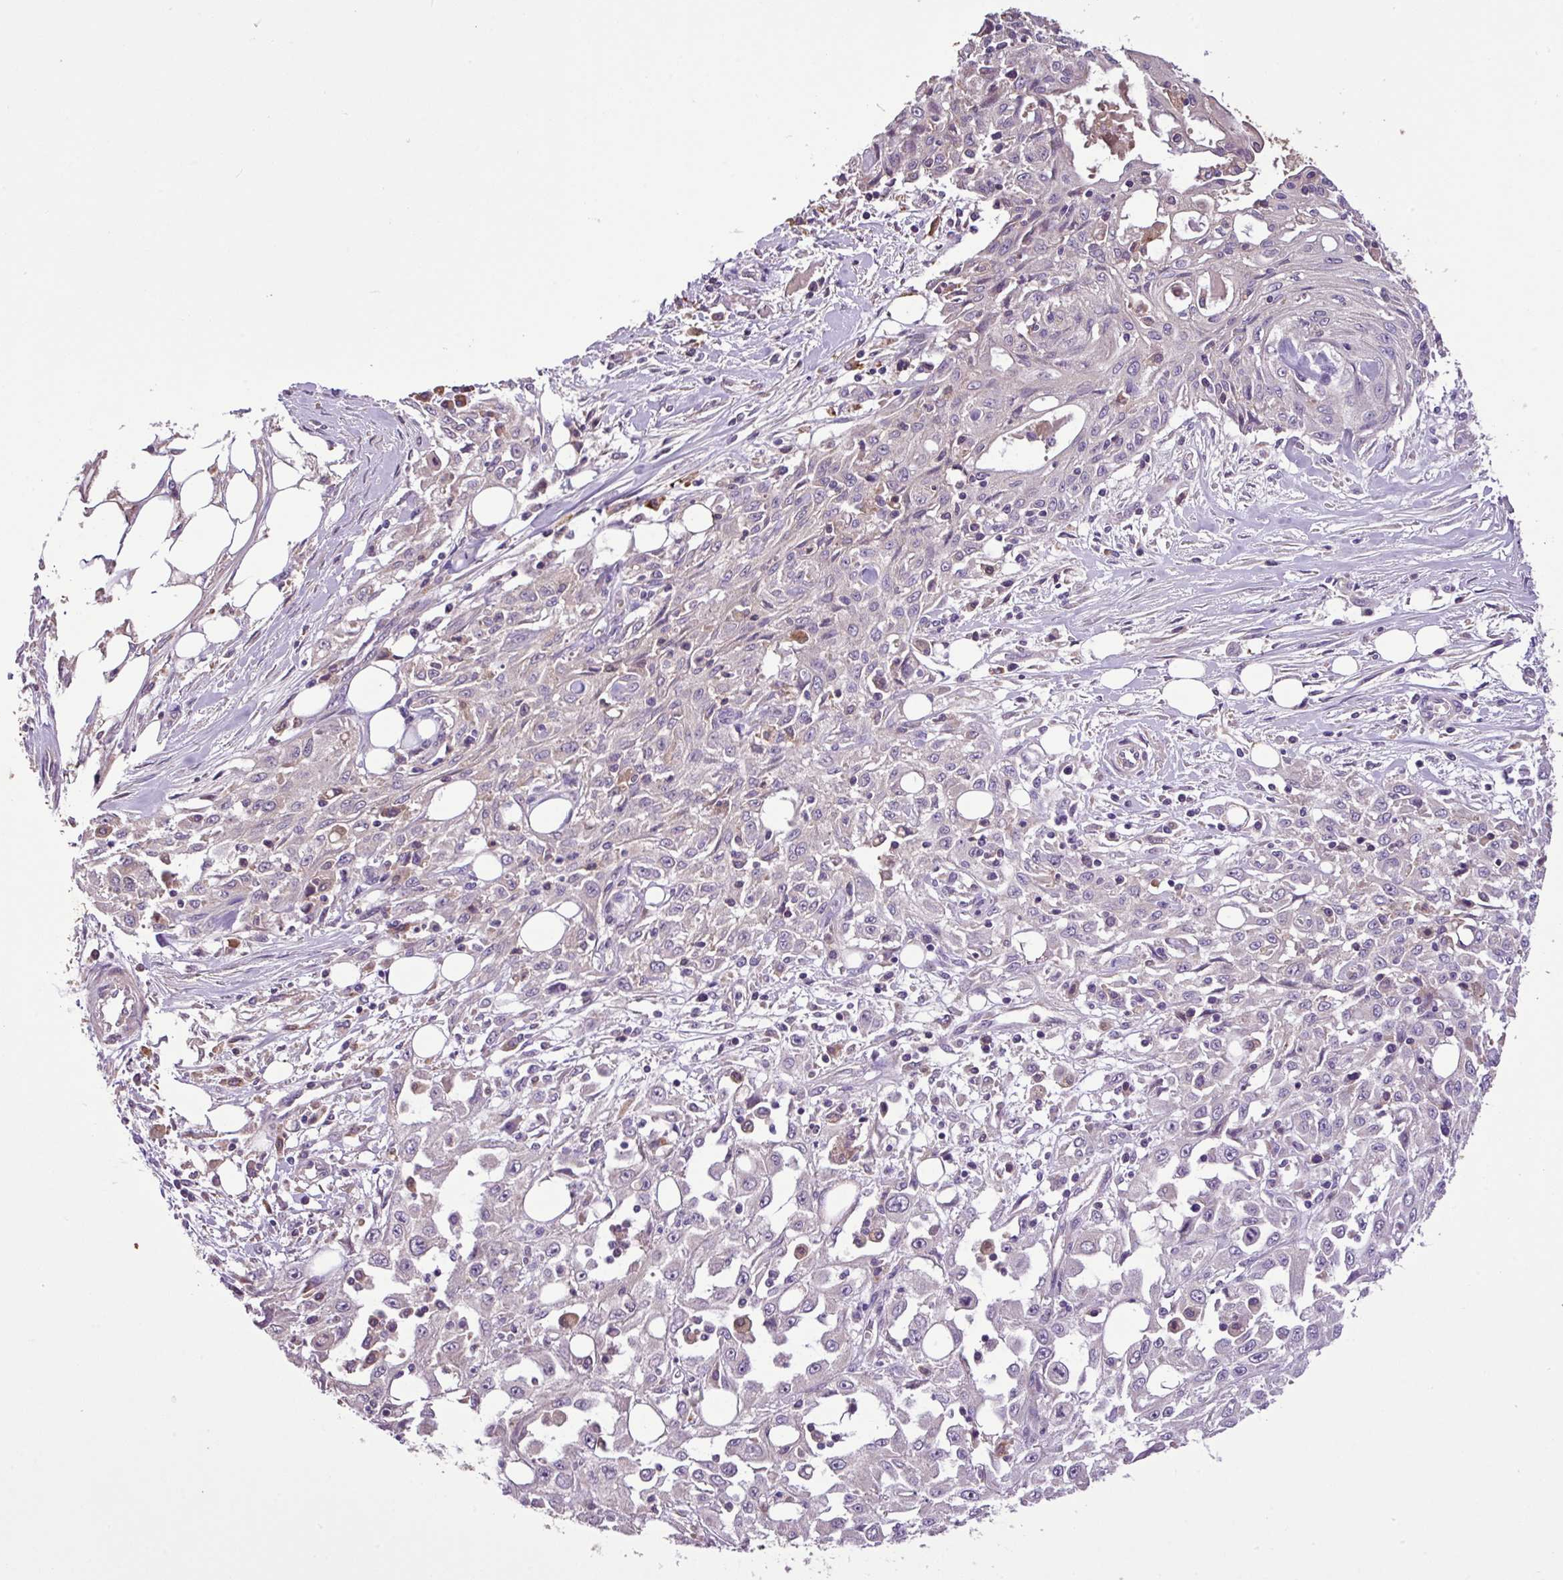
{"staining": {"intensity": "negative", "quantity": "none", "location": "none"}, "tissue": "skin cancer", "cell_type": "Tumor cells", "image_type": "cancer", "snomed": [{"axis": "morphology", "description": "Squamous cell carcinoma, NOS"}, {"axis": "morphology", "description": "Squamous cell carcinoma, metastatic, NOS"}, {"axis": "topography", "description": "Skin"}, {"axis": "topography", "description": "Lymph node"}], "caption": "The immunohistochemistry image has no significant expression in tumor cells of skin metastatic squamous cell carcinoma tissue.", "gene": "ZNF266", "patient": {"sex": "male", "age": 75}}